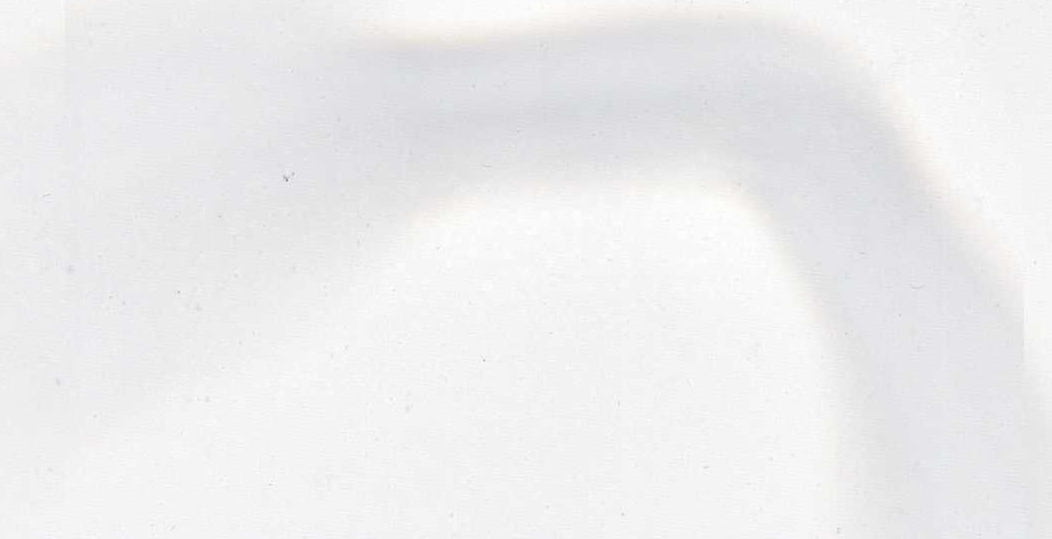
{"staining": {"intensity": "moderate", "quantity": "25%-75%", "location": "cytoplasmic/membranous"}, "tissue": "bone marrow", "cell_type": "Hematopoietic cells", "image_type": "normal", "snomed": [{"axis": "morphology", "description": "Normal tissue, NOS"}, {"axis": "topography", "description": "Bone marrow"}], "caption": "Immunohistochemical staining of unremarkable bone marrow shows medium levels of moderate cytoplasmic/membranous positivity in approximately 25%-75% of hematopoietic cells. (Stains: DAB (3,3'-diaminobenzidine) in brown, nuclei in blue, Microscopy: brightfield microscopy at high magnification).", "gene": "IGSF9", "patient": {"sex": "male", "age": 58}}